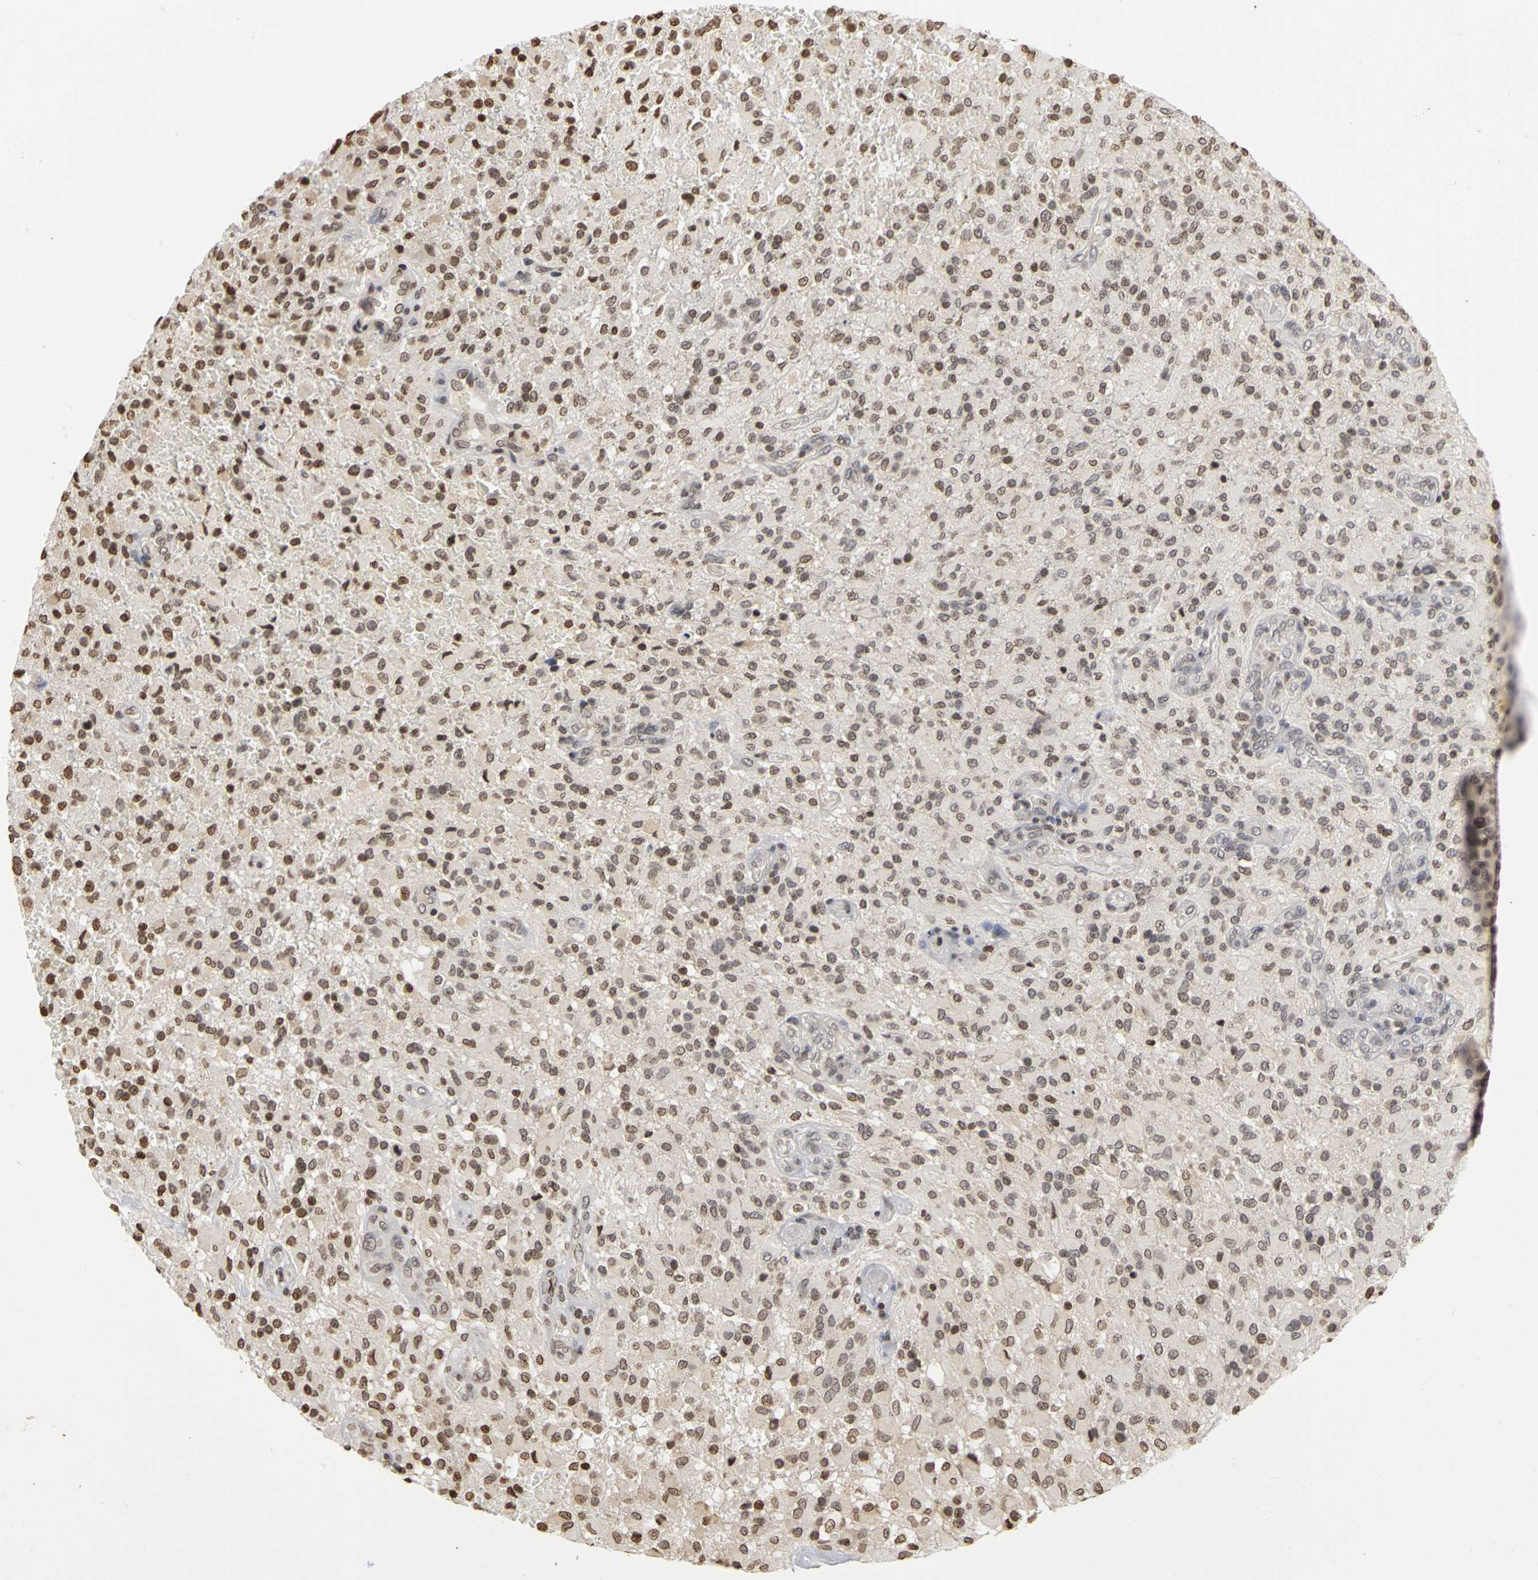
{"staining": {"intensity": "moderate", "quantity": "25%-75%", "location": "nuclear"}, "tissue": "glioma", "cell_type": "Tumor cells", "image_type": "cancer", "snomed": [{"axis": "morphology", "description": "Glioma, malignant, High grade"}, {"axis": "topography", "description": "Brain"}], "caption": "Immunohistochemistry (IHC) of human glioma displays medium levels of moderate nuclear positivity in about 25%-75% of tumor cells. The protein of interest is shown in brown color, while the nuclei are stained blue.", "gene": "ERCC2", "patient": {"sex": "male", "age": 71}}